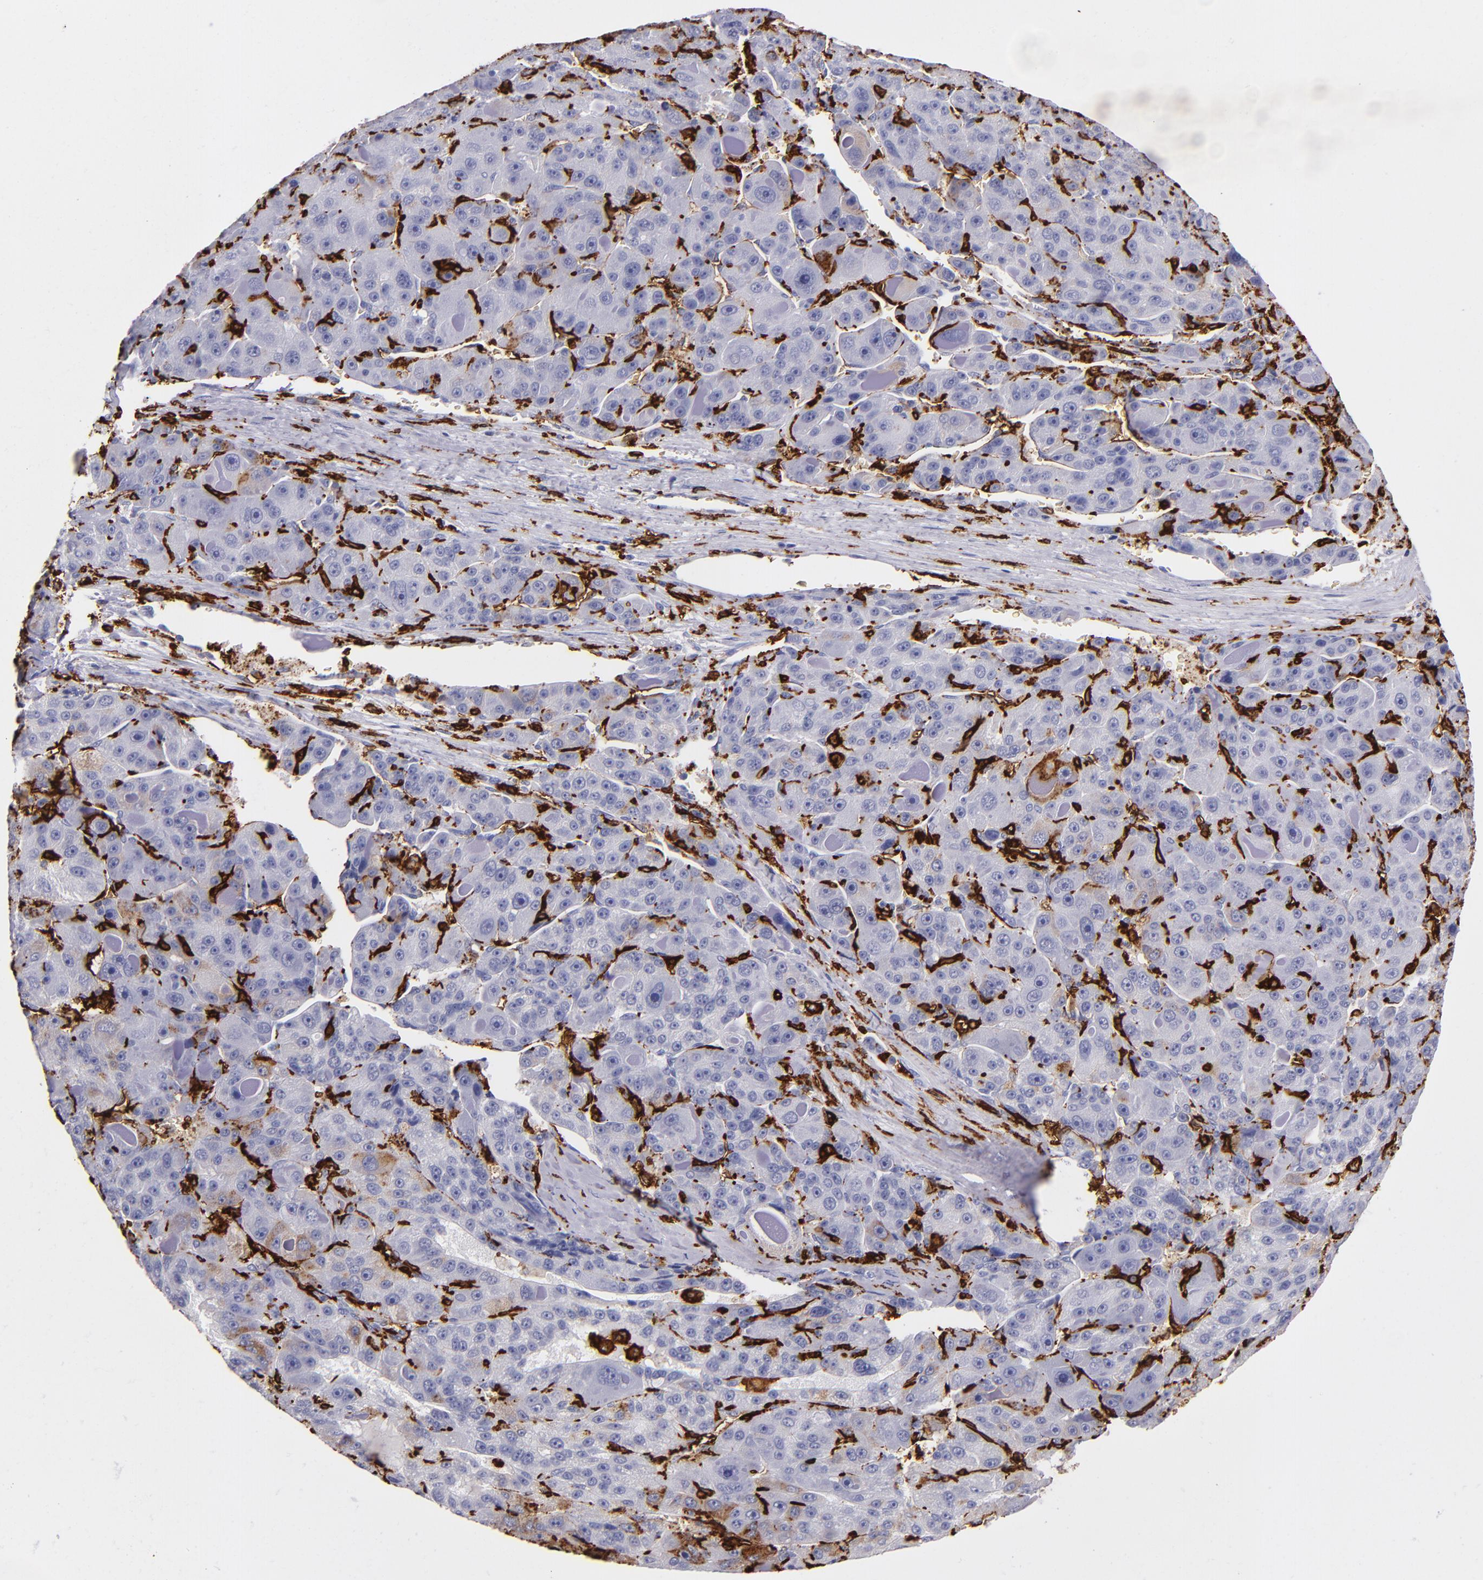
{"staining": {"intensity": "weak", "quantity": "<25%", "location": "cytoplasmic/membranous"}, "tissue": "liver cancer", "cell_type": "Tumor cells", "image_type": "cancer", "snomed": [{"axis": "morphology", "description": "Carcinoma, Hepatocellular, NOS"}, {"axis": "topography", "description": "Liver"}], "caption": "DAB (3,3'-diaminobenzidine) immunohistochemical staining of hepatocellular carcinoma (liver) shows no significant expression in tumor cells. (DAB immunohistochemistry visualized using brightfield microscopy, high magnification).", "gene": "HLA-DRA", "patient": {"sex": "male", "age": 76}}